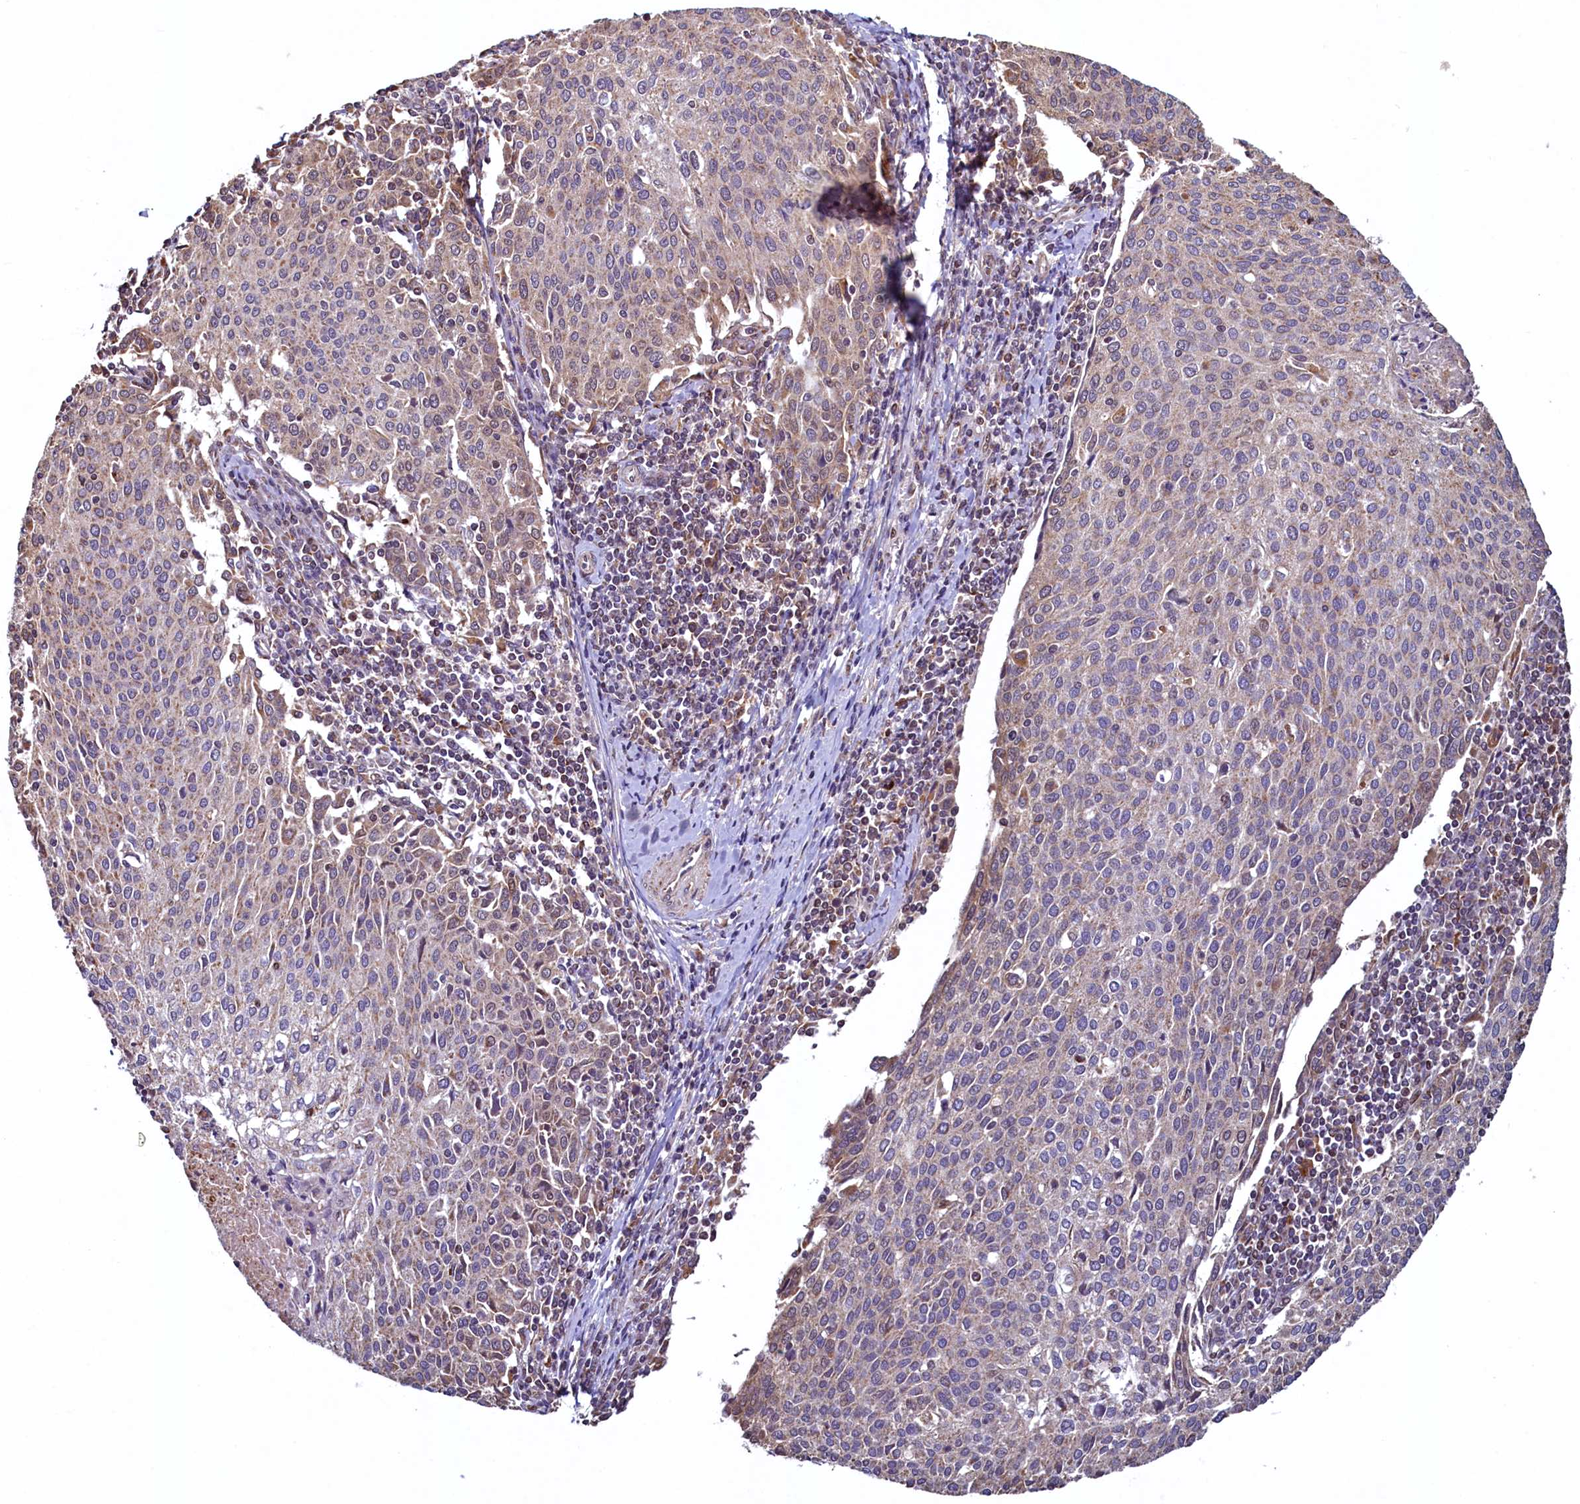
{"staining": {"intensity": "weak", "quantity": "<25%", "location": "cytoplasmic/membranous"}, "tissue": "cervical cancer", "cell_type": "Tumor cells", "image_type": "cancer", "snomed": [{"axis": "morphology", "description": "Squamous cell carcinoma, NOS"}, {"axis": "topography", "description": "Cervix"}], "caption": "The histopathology image shows no staining of tumor cells in cervical squamous cell carcinoma.", "gene": "ZNF577", "patient": {"sex": "female", "age": 46}}